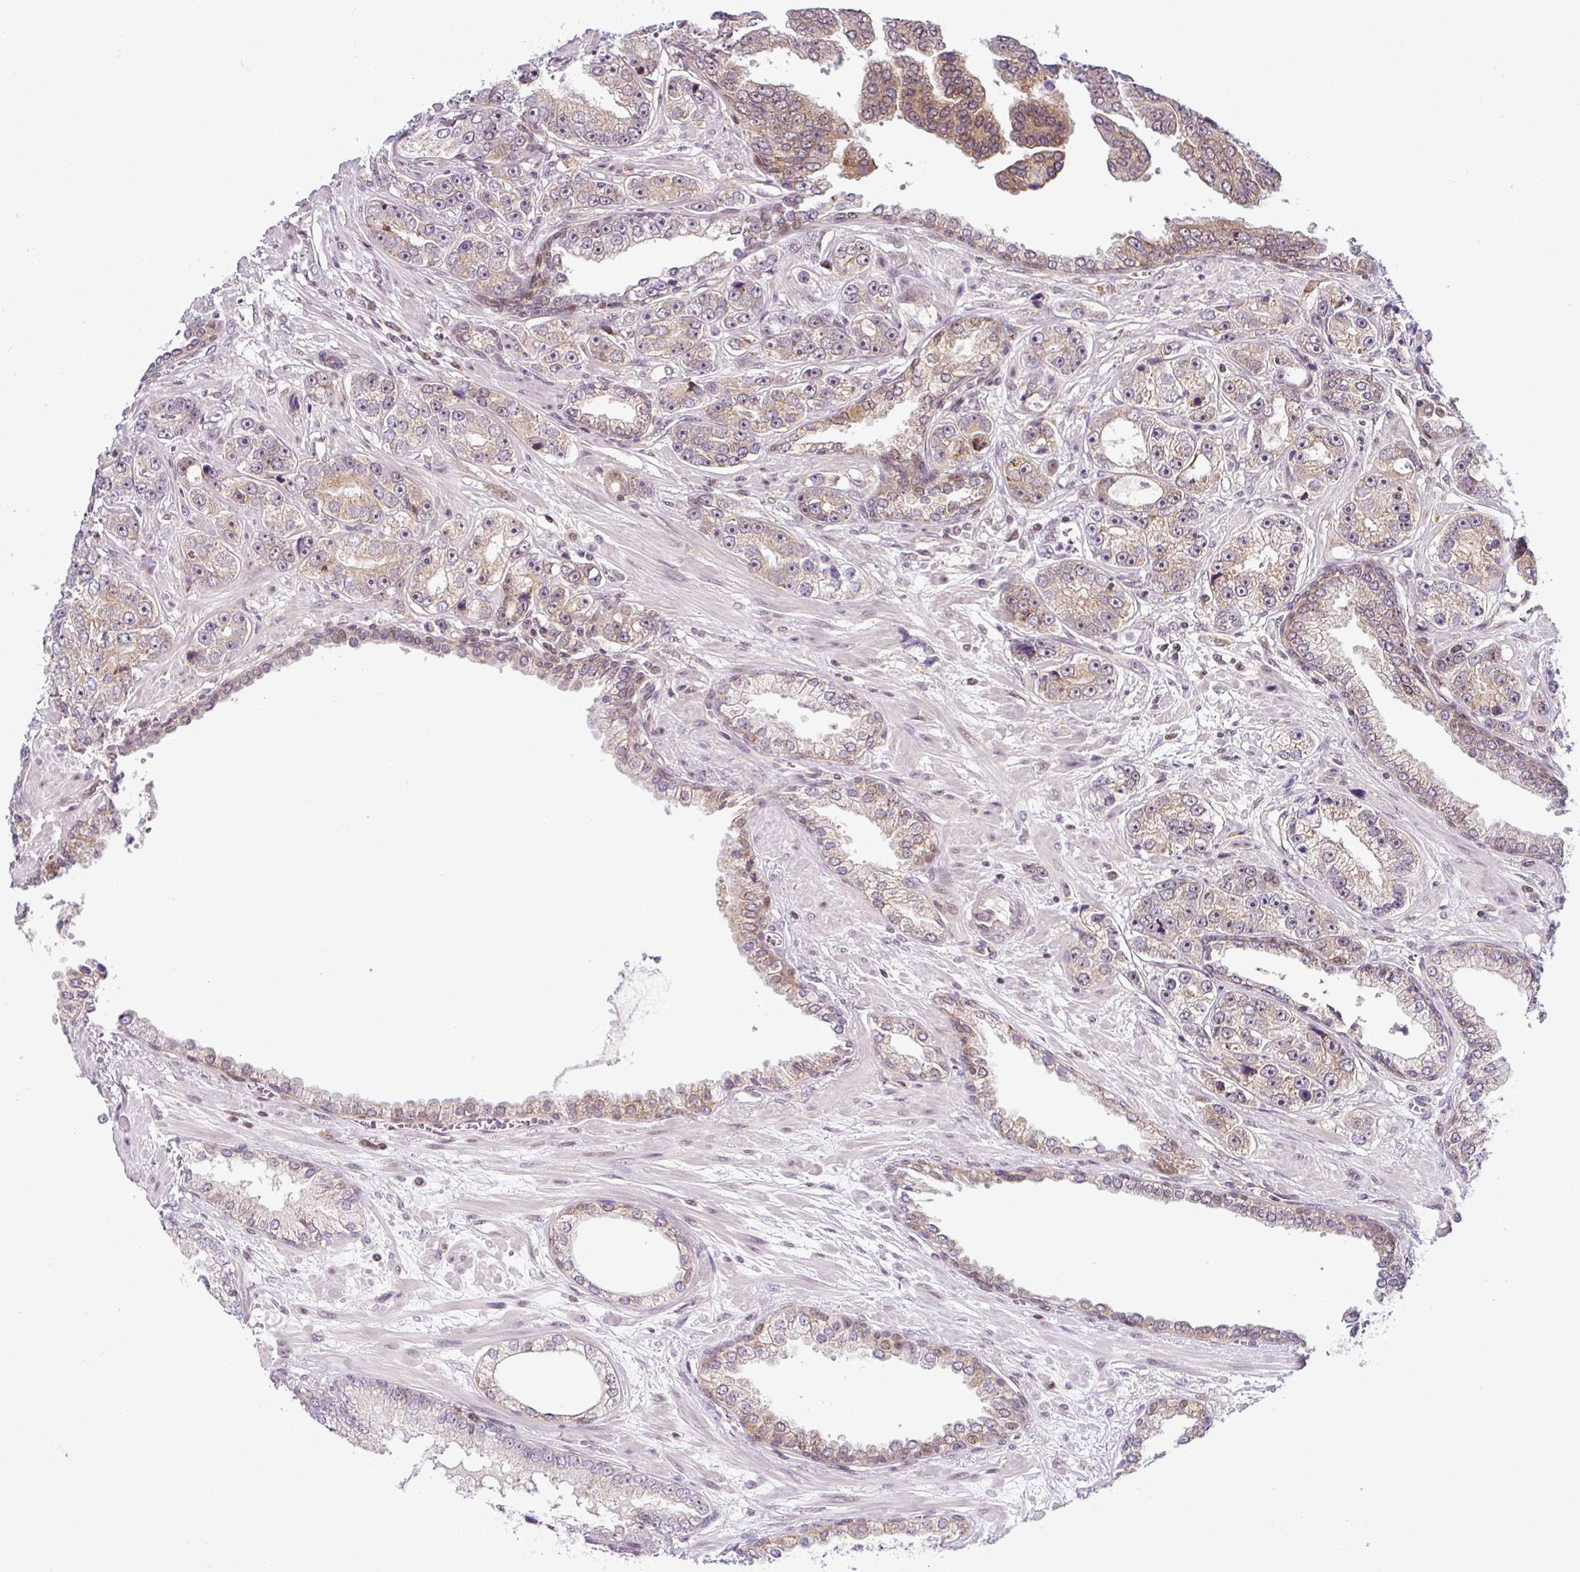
{"staining": {"intensity": "moderate", "quantity": "<25%", "location": "cytoplasmic/membranous"}, "tissue": "prostate cancer", "cell_type": "Tumor cells", "image_type": "cancer", "snomed": [{"axis": "morphology", "description": "Adenocarcinoma, High grade"}, {"axis": "topography", "description": "Prostate"}], "caption": "Immunohistochemical staining of human adenocarcinoma (high-grade) (prostate) reveals low levels of moderate cytoplasmic/membranous protein expression in about <25% of tumor cells. The staining was performed using DAB (3,3'-diaminobenzidine), with brown indicating positive protein expression. Nuclei are stained blue with hematoxylin.", "gene": "NDUFB2", "patient": {"sex": "male", "age": 71}}